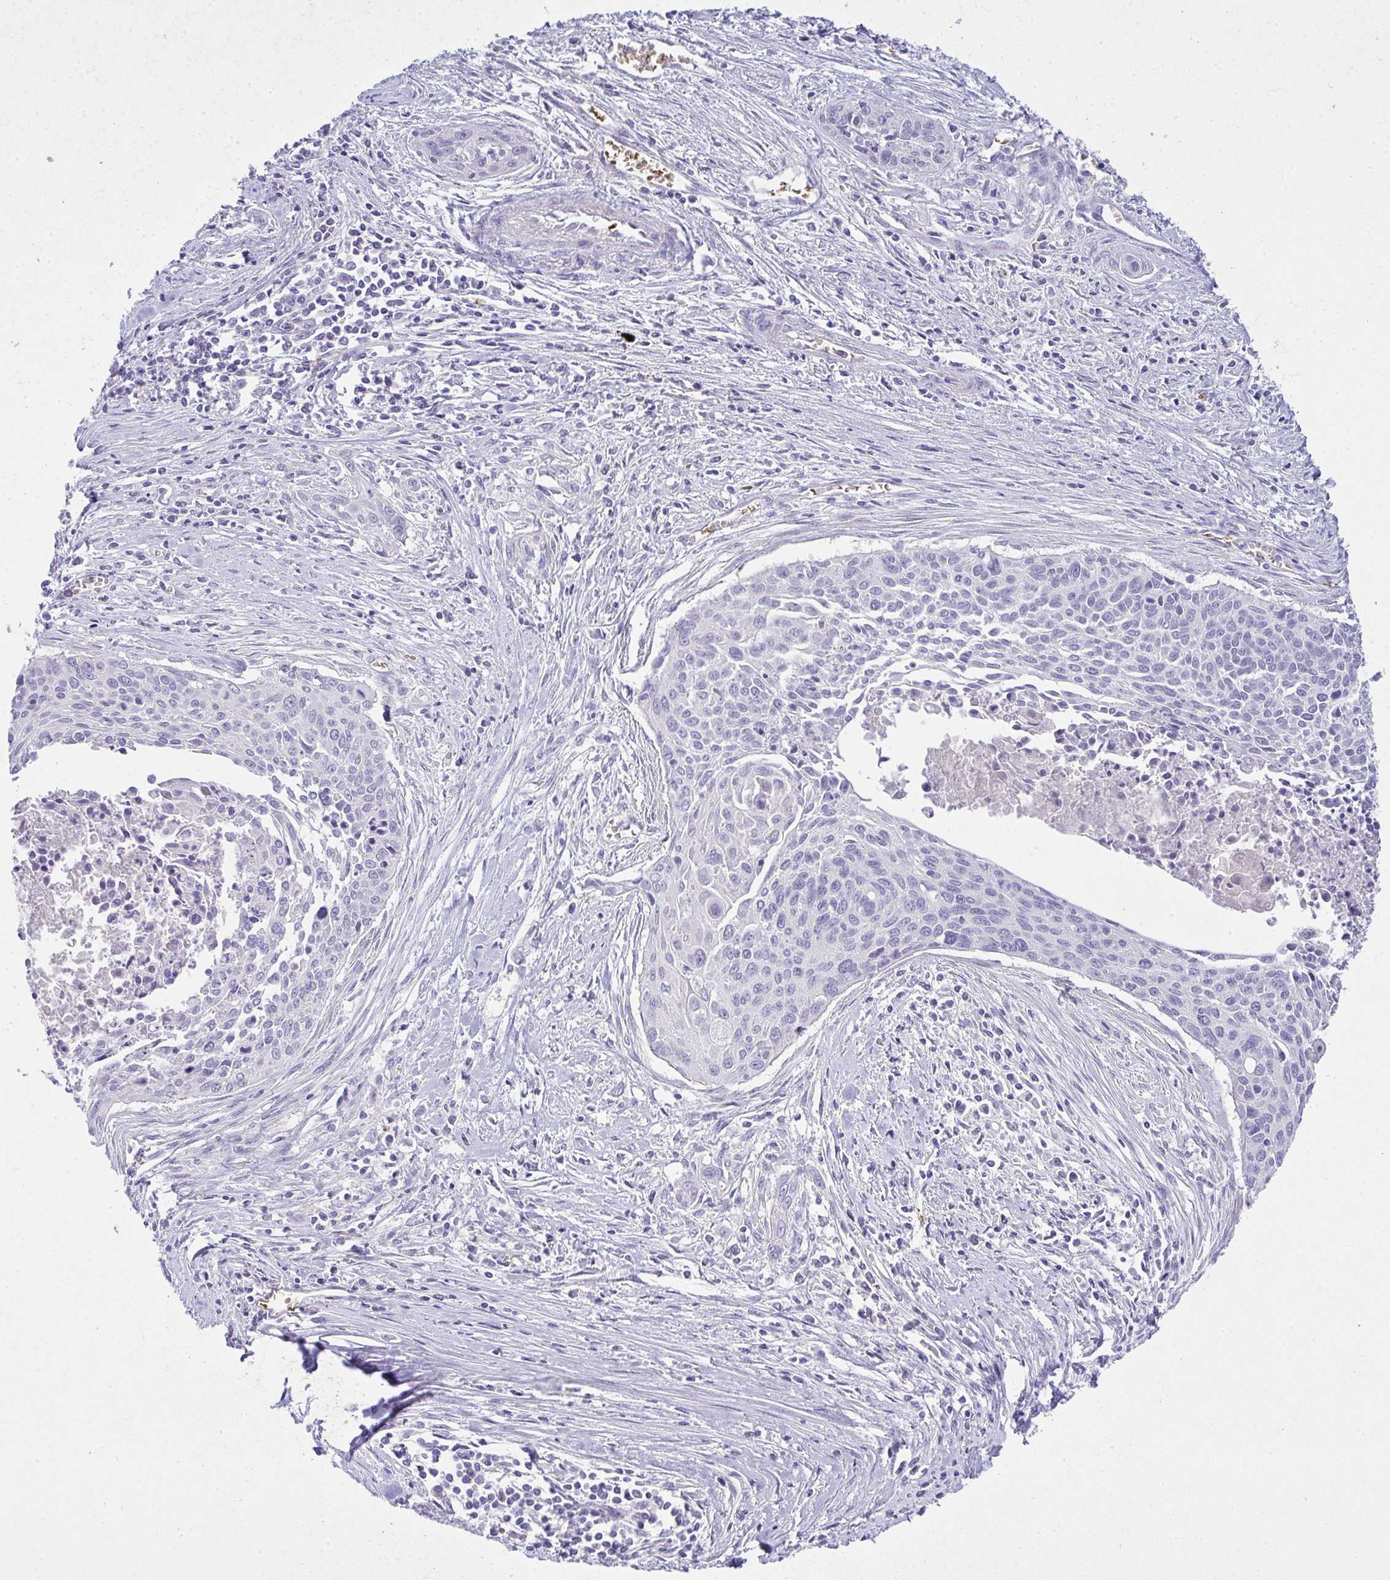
{"staining": {"intensity": "negative", "quantity": "none", "location": "none"}, "tissue": "cervical cancer", "cell_type": "Tumor cells", "image_type": "cancer", "snomed": [{"axis": "morphology", "description": "Squamous cell carcinoma, NOS"}, {"axis": "topography", "description": "Cervix"}], "caption": "Image shows no protein positivity in tumor cells of cervical squamous cell carcinoma tissue. Brightfield microscopy of immunohistochemistry stained with DAB (3,3'-diaminobenzidine) (brown) and hematoxylin (blue), captured at high magnification.", "gene": "SPTB", "patient": {"sex": "female", "age": 55}}